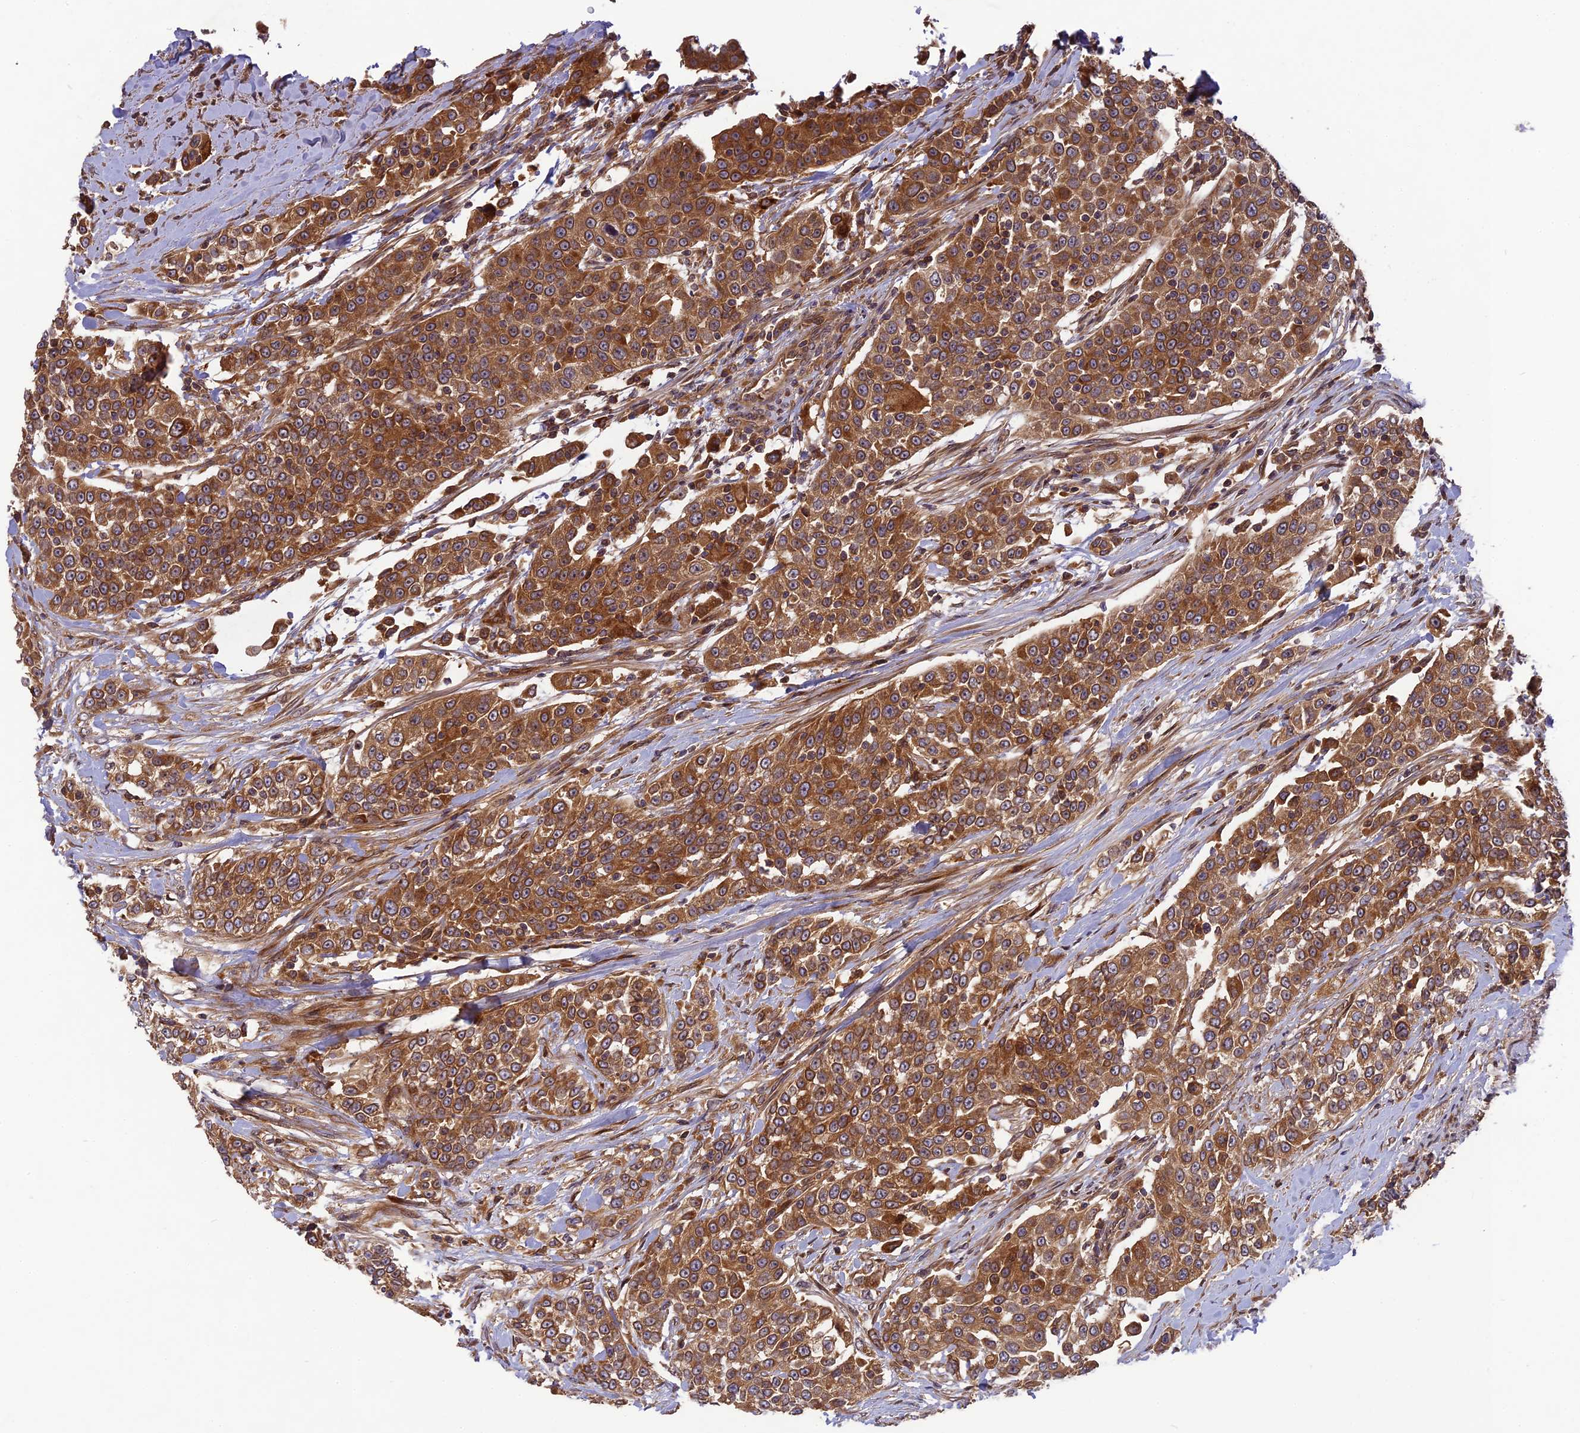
{"staining": {"intensity": "strong", "quantity": ">75%", "location": "cytoplasmic/membranous"}, "tissue": "urothelial cancer", "cell_type": "Tumor cells", "image_type": "cancer", "snomed": [{"axis": "morphology", "description": "Urothelial carcinoma, High grade"}, {"axis": "topography", "description": "Urinary bladder"}], "caption": "Immunohistochemistry (IHC) (DAB (3,3'-diaminobenzidine)) staining of human urothelial cancer displays strong cytoplasmic/membranous protein staining in approximately >75% of tumor cells.", "gene": "TMUB2", "patient": {"sex": "female", "age": 80}}